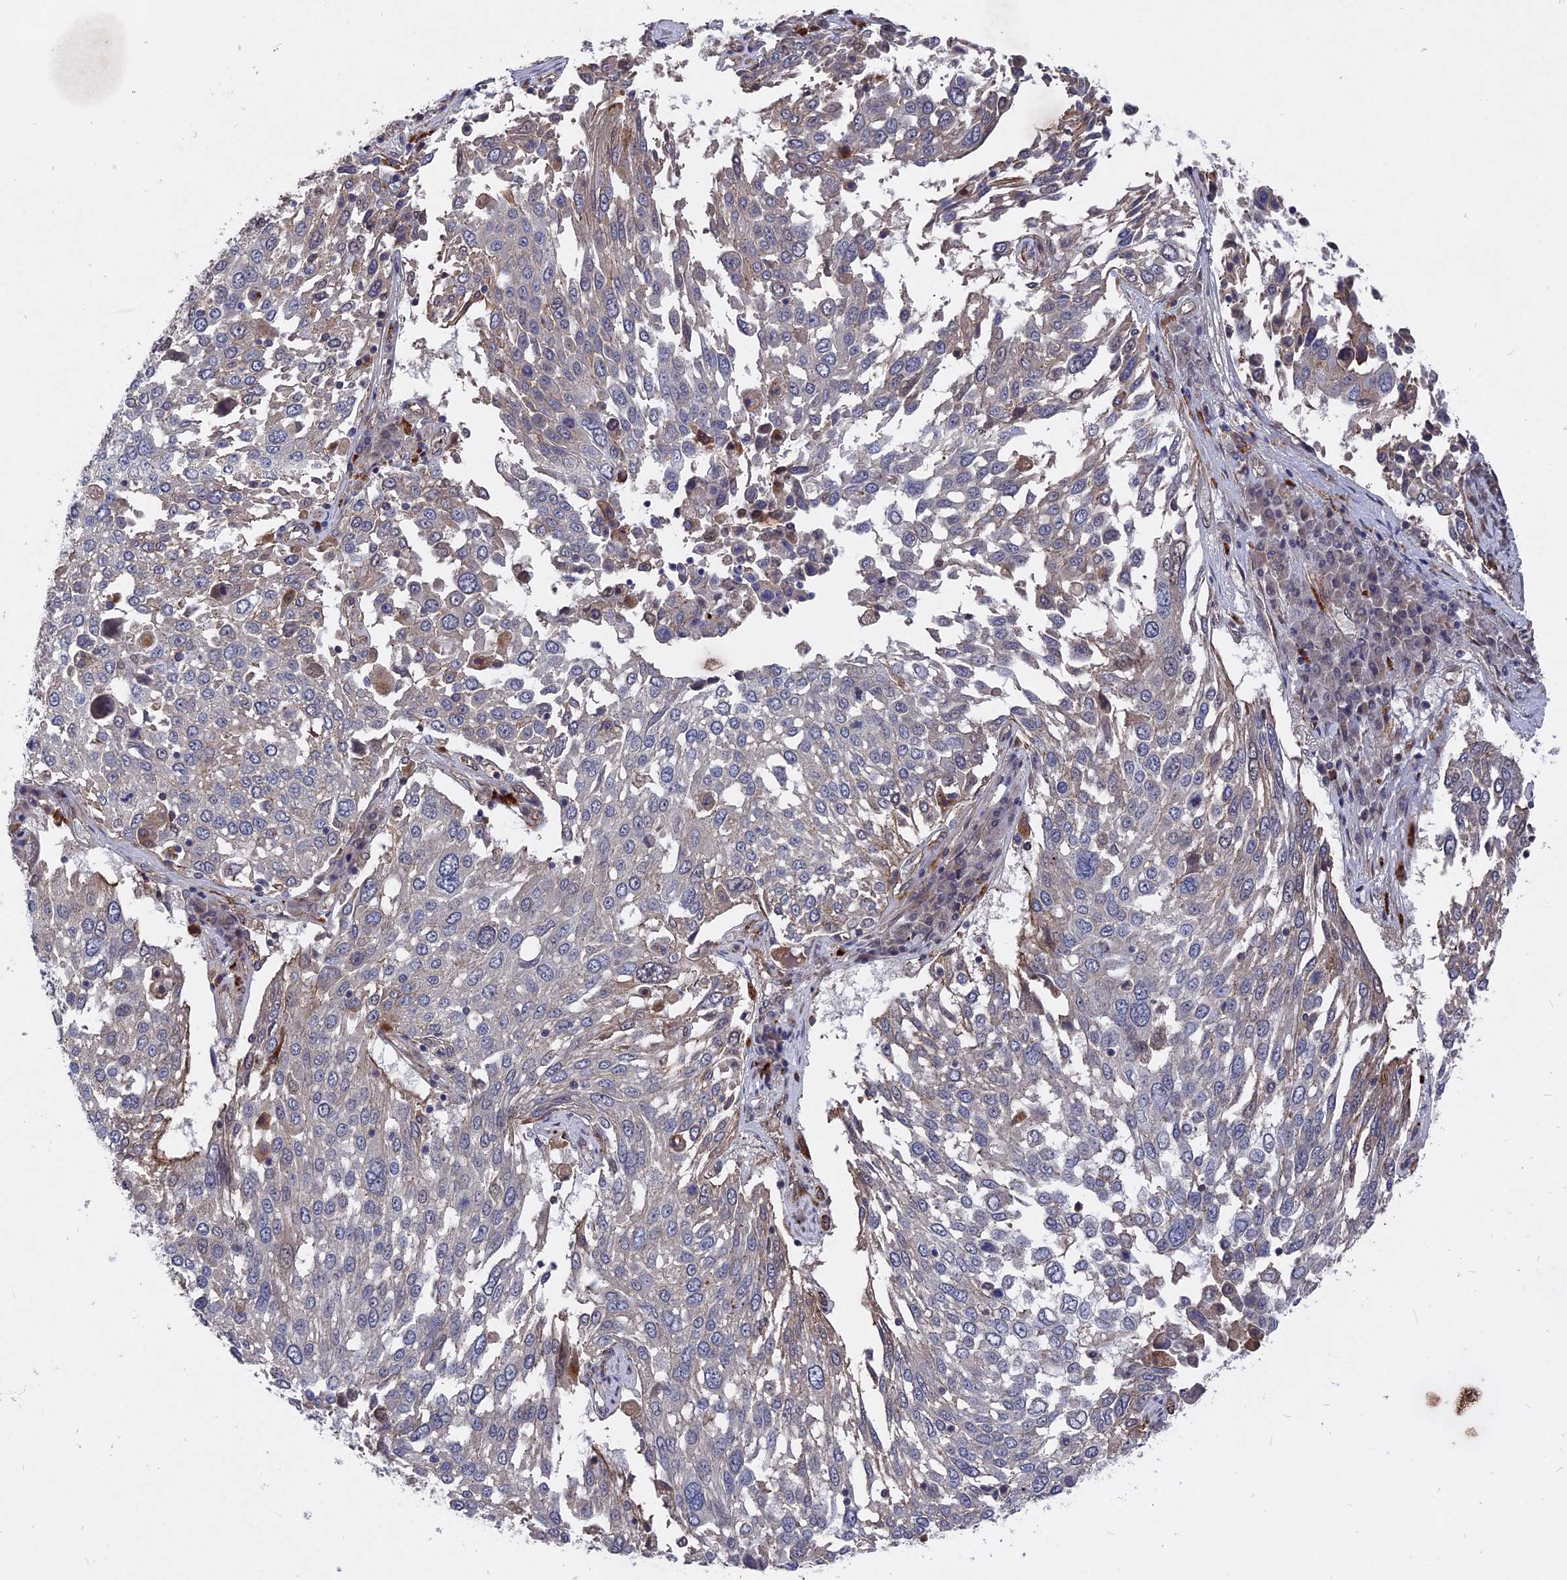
{"staining": {"intensity": "negative", "quantity": "none", "location": "none"}, "tissue": "lung cancer", "cell_type": "Tumor cells", "image_type": "cancer", "snomed": [{"axis": "morphology", "description": "Squamous cell carcinoma, NOS"}, {"axis": "topography", "description": "Lung"}], "caption": "High power microscopy image of an immunohistochemistry (IHC) histopathology image of lung squamous cell carcinoma, revealing no significant positivity in tumor cells.", "gene": "NOSIP", "patient": {"sex": "male", "age": 65}}